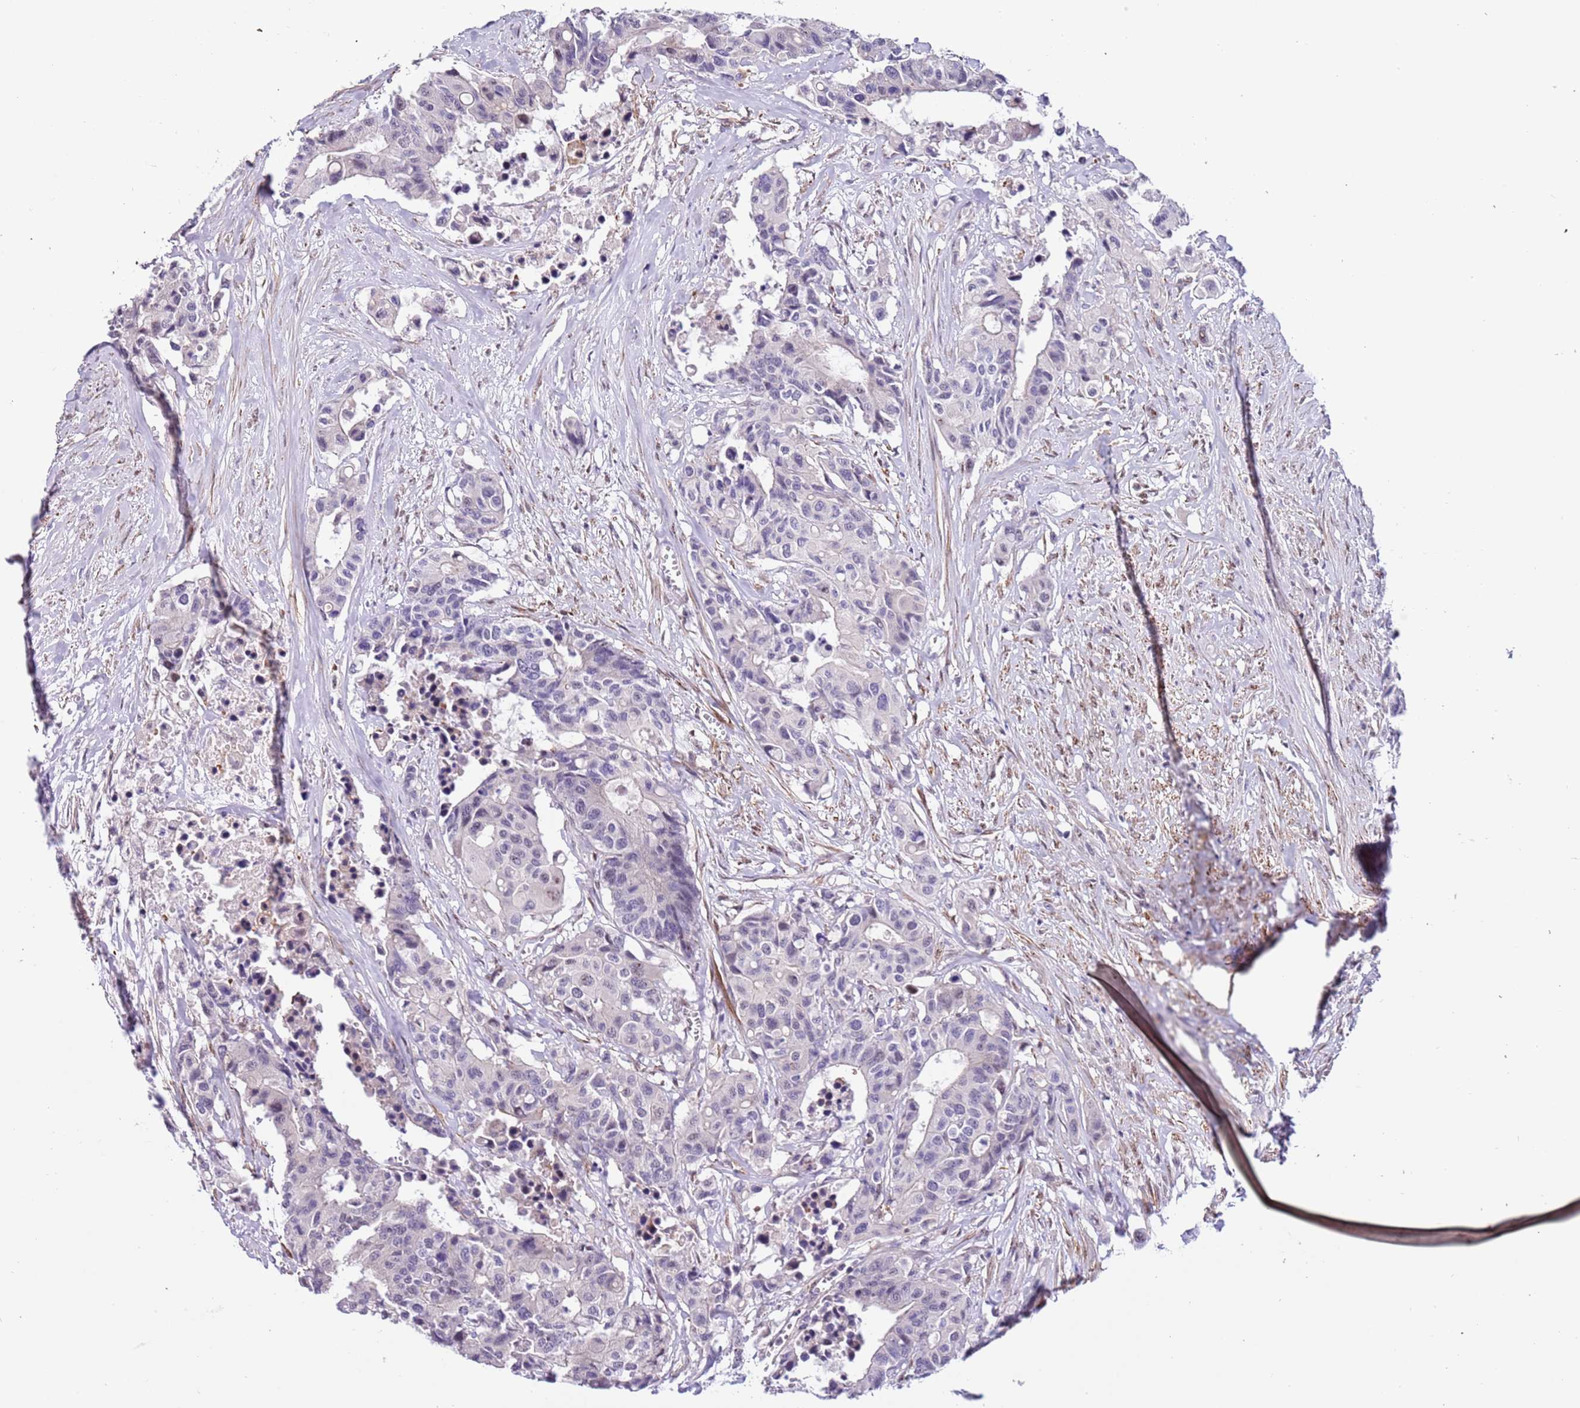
{"staining": {"intensity": "negative", "quantity": "none", "location": "none"}, "tissue": "colorectal cancer", "cell_type": "Tumor cells", "image_type": "cancer", "snomed": [{"axis": "morphology", "description": "Adenocarcinoma, NOS"}, {"axis": "topography", "description": "Colon"}], "caption": "An immunohistochemistry image of adenocarcinoma (colorectal) is shown. There is no staining in tumor cells of adenocarcinoma (colorectal). (Stains: DAB immunohistochemistry (IHC) with hematoxylin counter stain, Microscopy: brightfield microscopy at high magnification).", "gene": "PLEKHH1", "patient": {"sex": "male", "age": 77}}